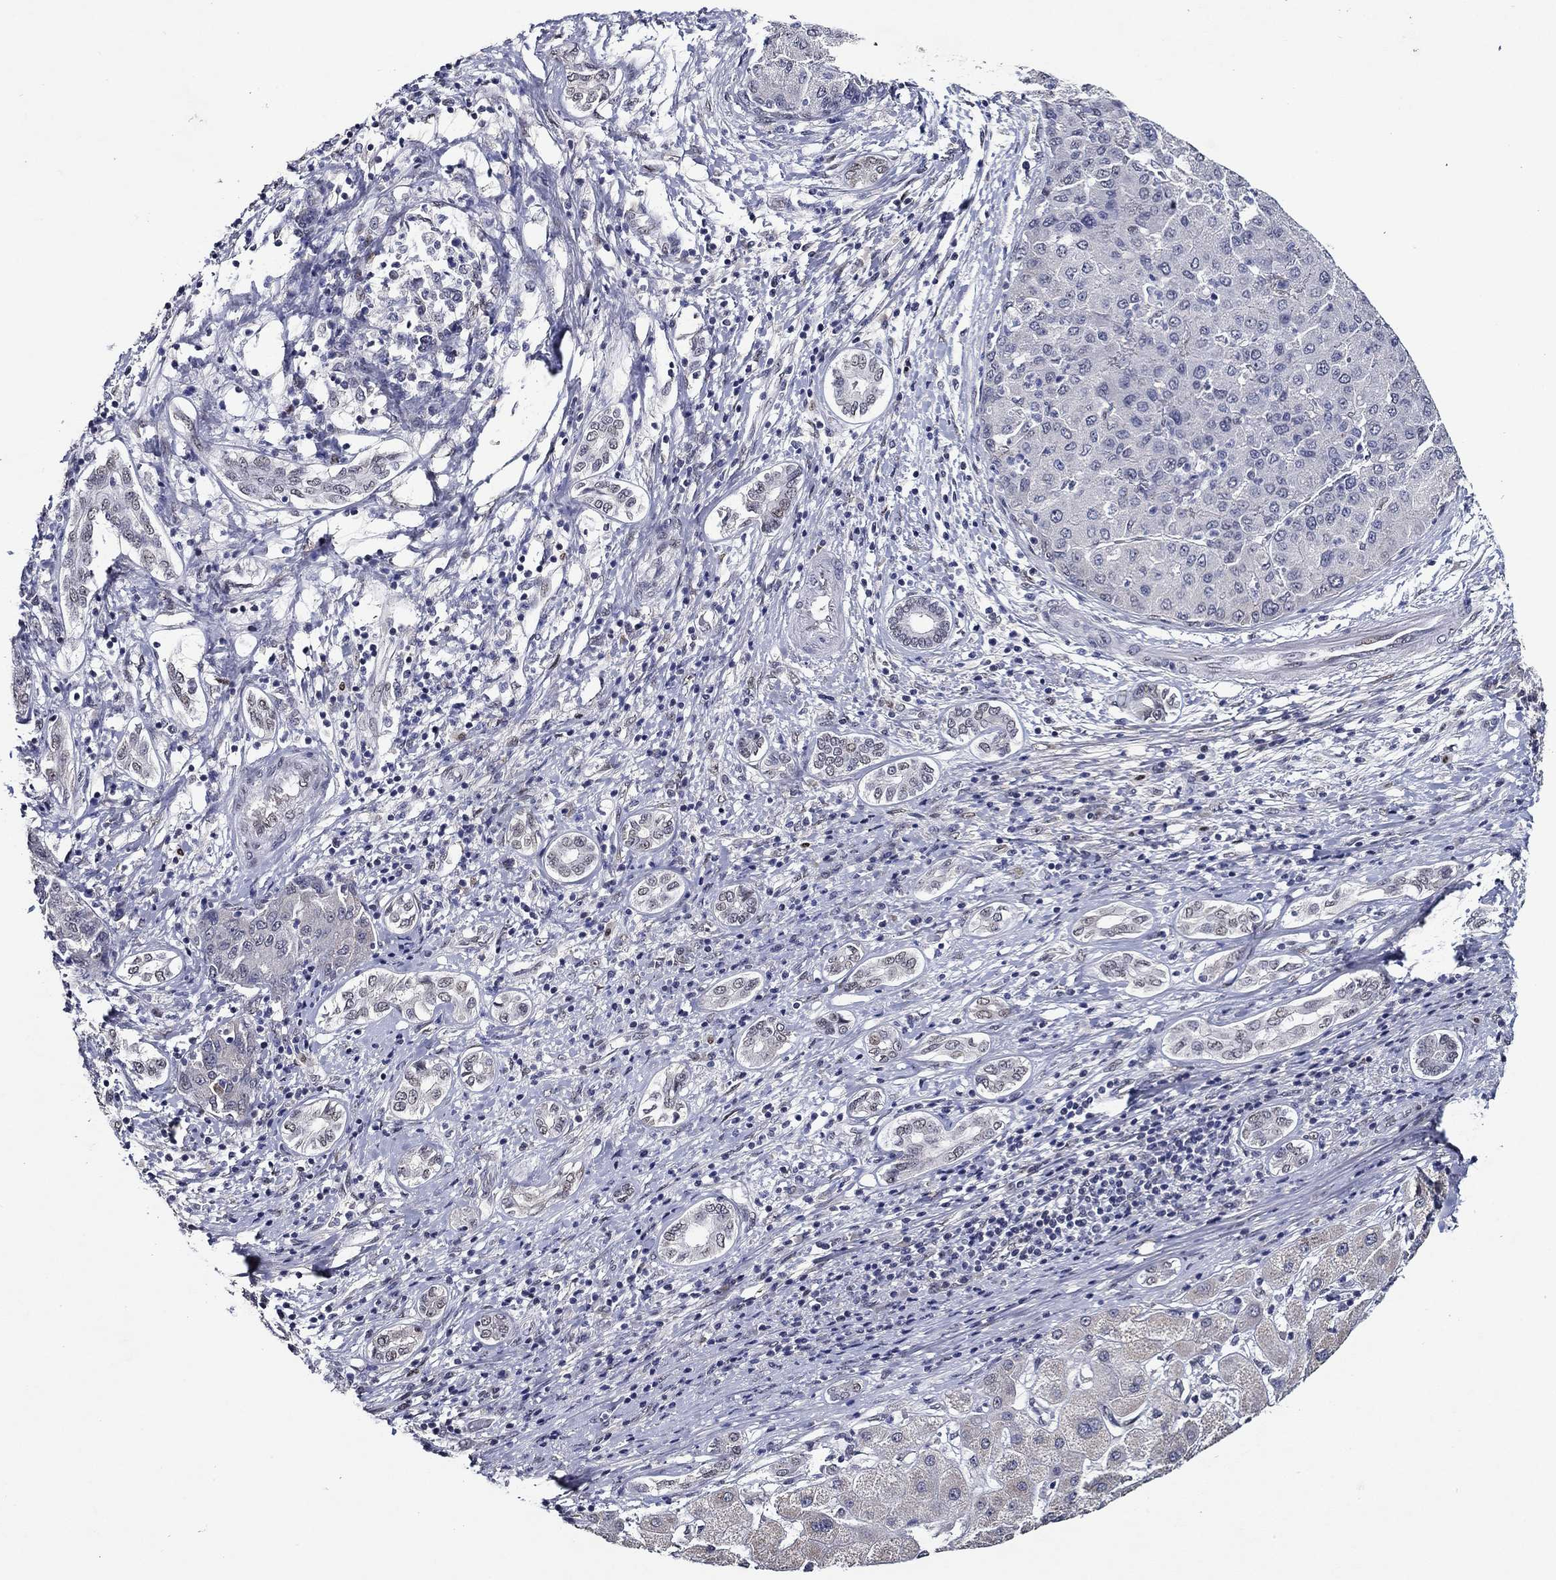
{"staining": {"intensity": "negative", "quantity": "none", "location": "none"}, "tissue": "liver cancer", "cell_type": "Tumor cells", "image_type": "cancer", "snomed": [{"axis": "morphology", "description": "Carcinoma, Hepatocellular, NOS"}, {"axis": "topography", "description": "Liver"}], "caption": "Immunohistochemical staining of human liver cancer (hepatocellular carcinoma) demonstrates no significant positivity in tumor cells.", "gene": "GATA2", "patient": {"sex": "male", "age": 65}}